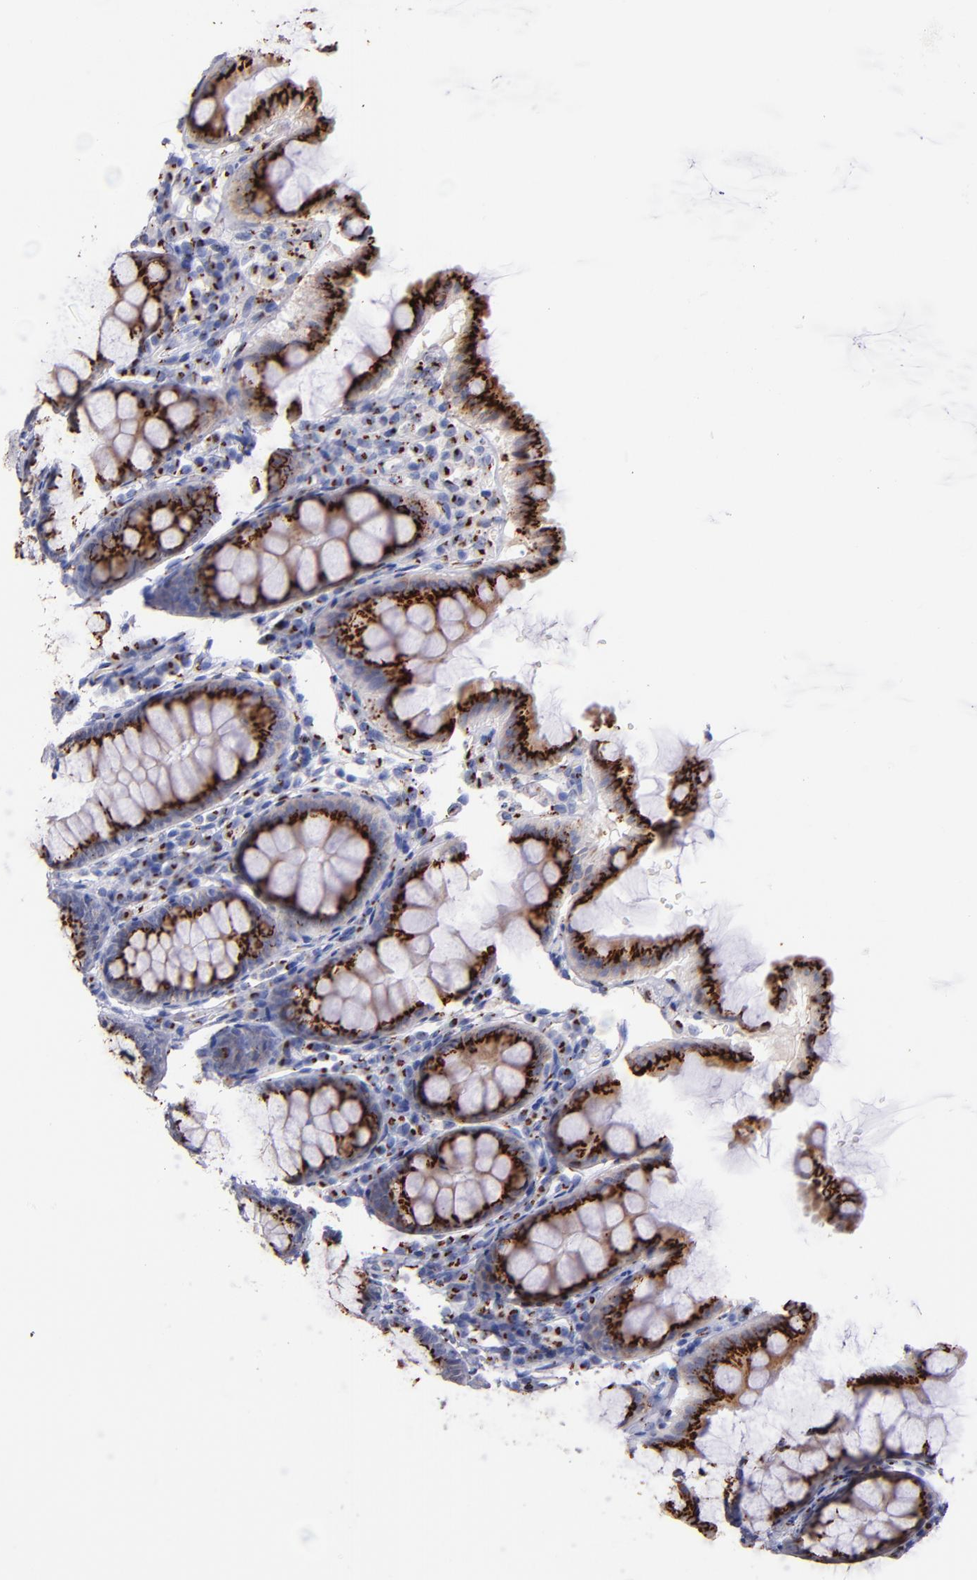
{"staining": {"intensity": "moderate", "quantity": "<25%", "location": "cytoplasmic/membranous"}, "tissue": "colon", "cell_type": "Endothelial cells", "image_type": "normal", "snomed": [{"axis": "morphology", "description": "Normal tissue, NOS"}, {"axis": "topography", "description": "Colon"}], "caption": "Immunohistochemical staining of normal human colon demonstrates low levels of moderate cytoplasmic/membranous positivity in approximately <25% of endothelial cells. The staining was performed using DAB to visualize the protein expression in brown, while the nuclei were stained in blue with hematoxylin (Magnification: 20x).", "gene": "GOLIM4", "patient": {"sex": "female", "age": 61}}